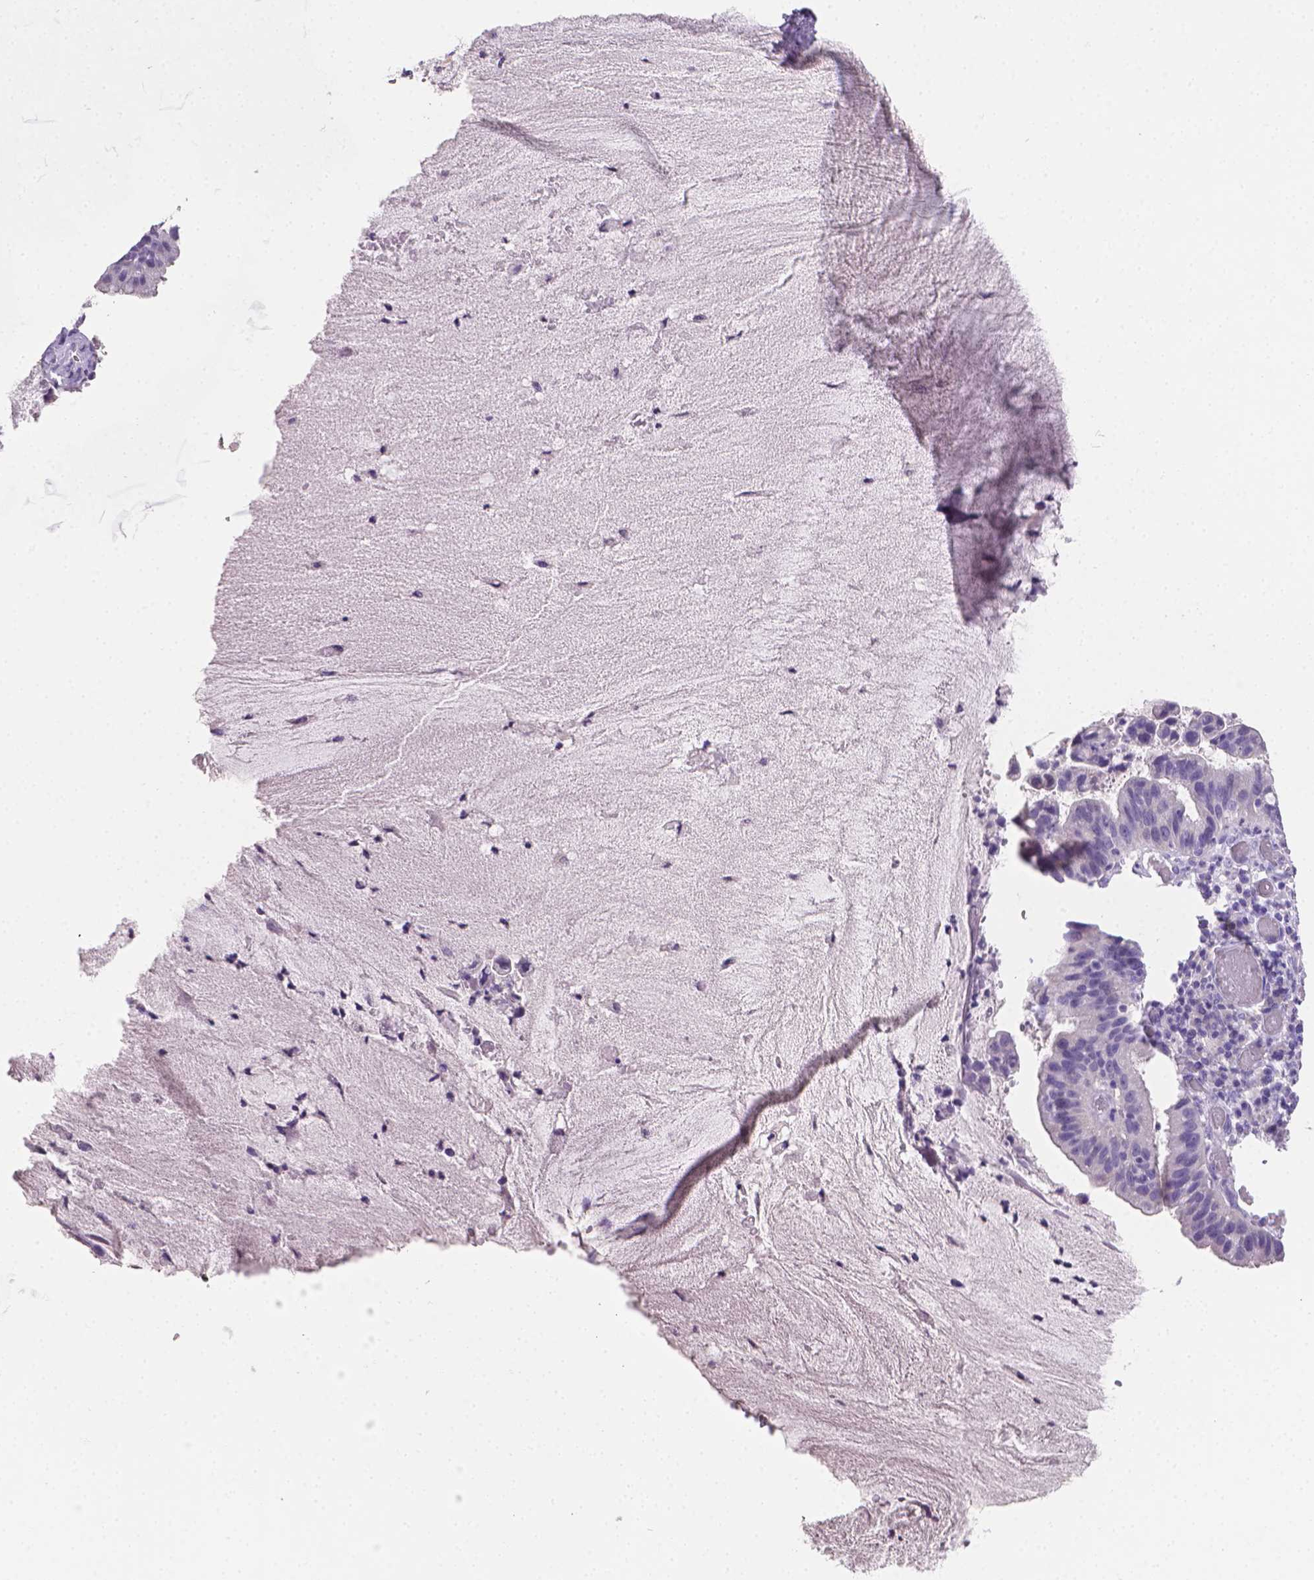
{"staining": {"intensity": "negative", "quantity": "none", "location": "none"}, "tissue": "cervical cancer", "cell_type": "Tumor cells", "image_type": "cancer", "snomed": [{"axis": "morphology", "description": "Adenocarcinoma, NOS"}, {"axis": "topography", "description": "Cervix"}], "caption": "Image shows no protein expression in tumor cells of cervical adenocarcinoma tissue. (DAB (3,3'-diaminobenzidine) IHC with hematoxylin counter stain).", "gene": "TNNI2", "patient": {"sex": "female", "age": 34}}